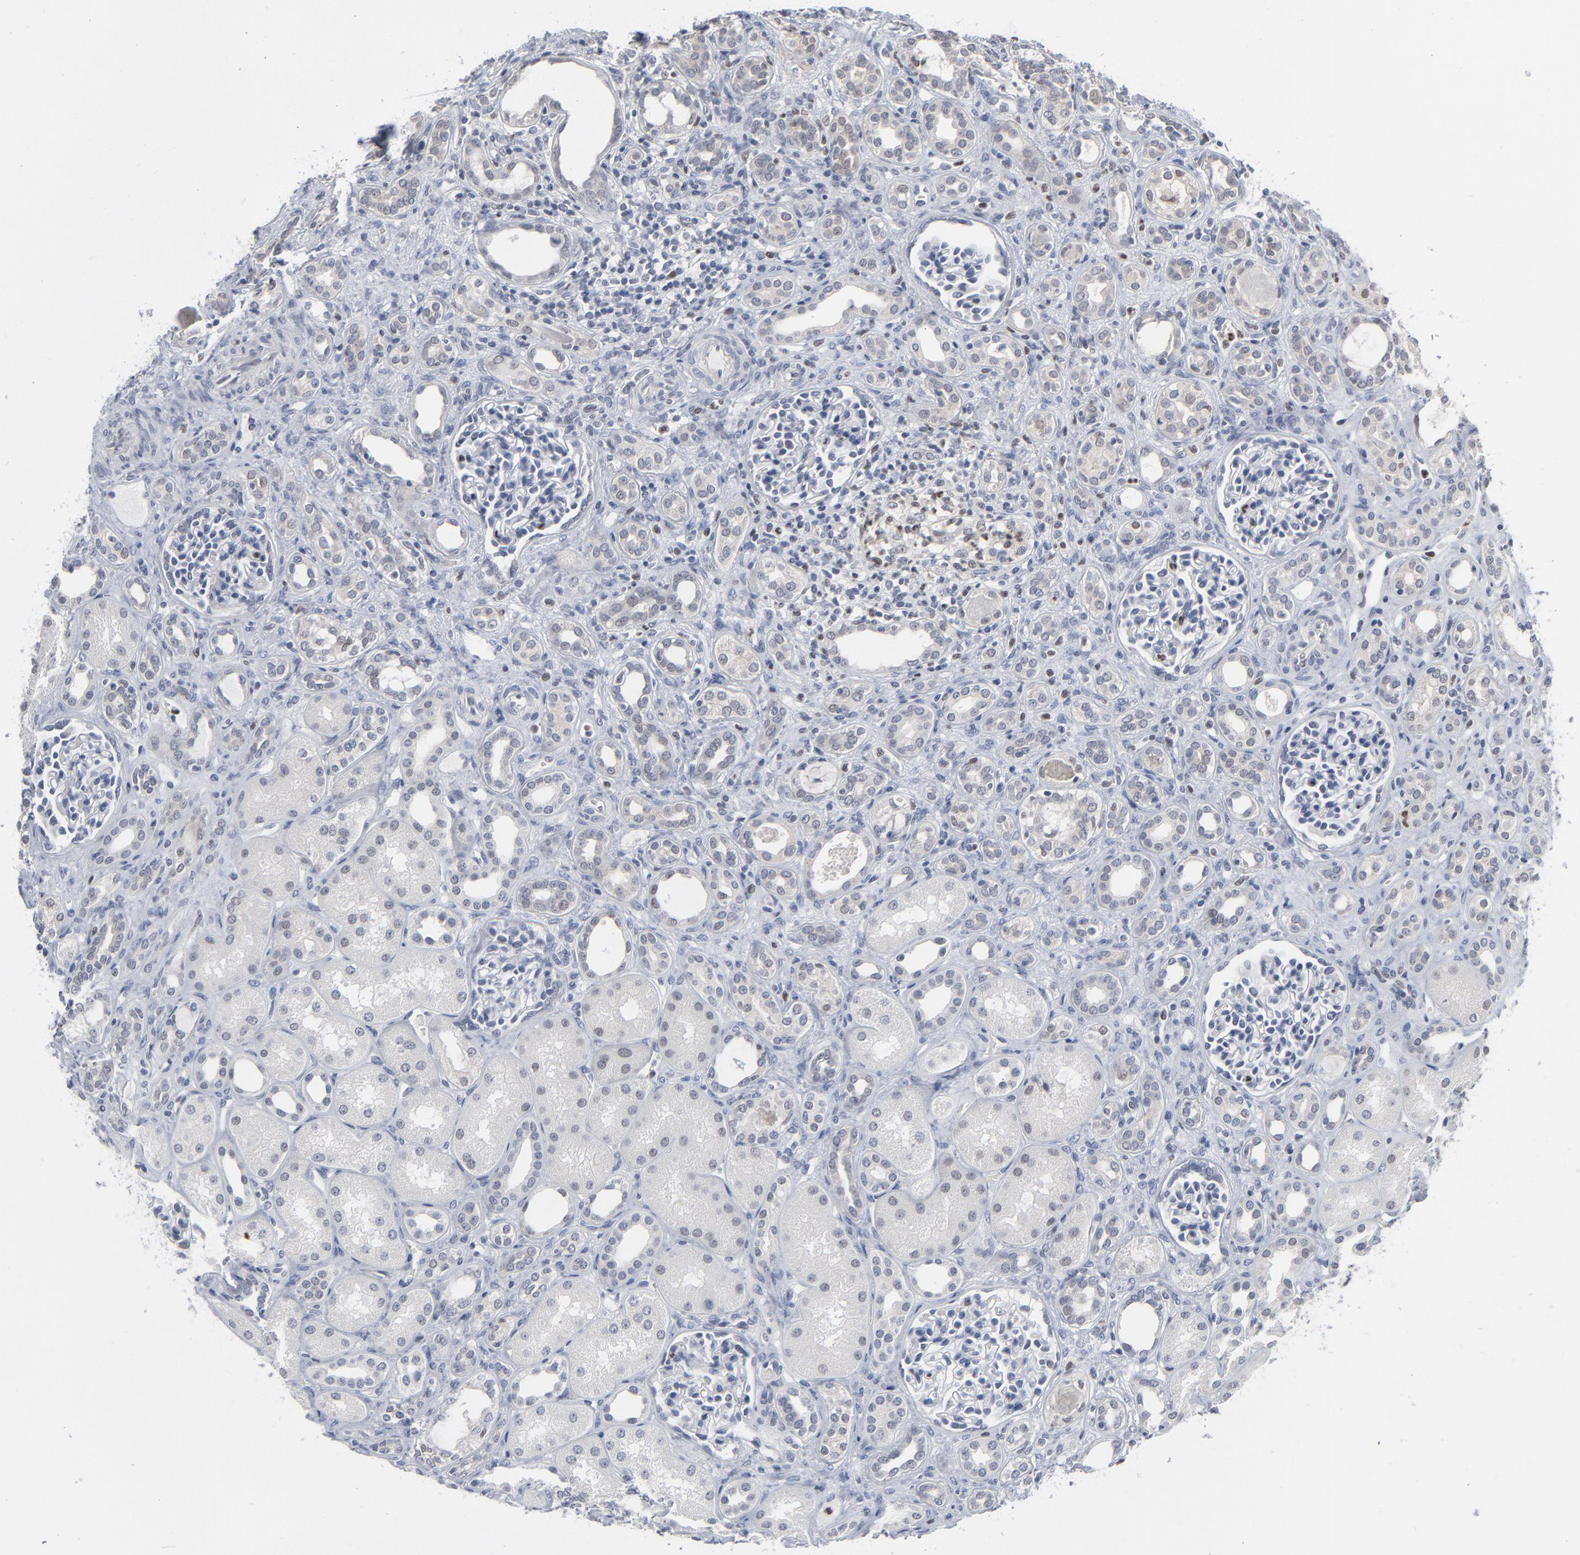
{"staining": {"intensity": "negative", "quantity": "none", "location": "none"}, "tissue": "kidney", "cell_type": "Cells in glomeruli", "image_type": "normal", "snomed": [{"axis": "morphology", "description": "Normal tissue, NOS"}, {"axis": "topography", "description": "Kidney"}], "caption": "Immunohistochemistry photomicrograph of normal kidney stained for a protein (brown), which demonstrates no staining in cells in glomeruli.", "gene": "FOXN2", "patient": {"sex": "male", "age": 7}}